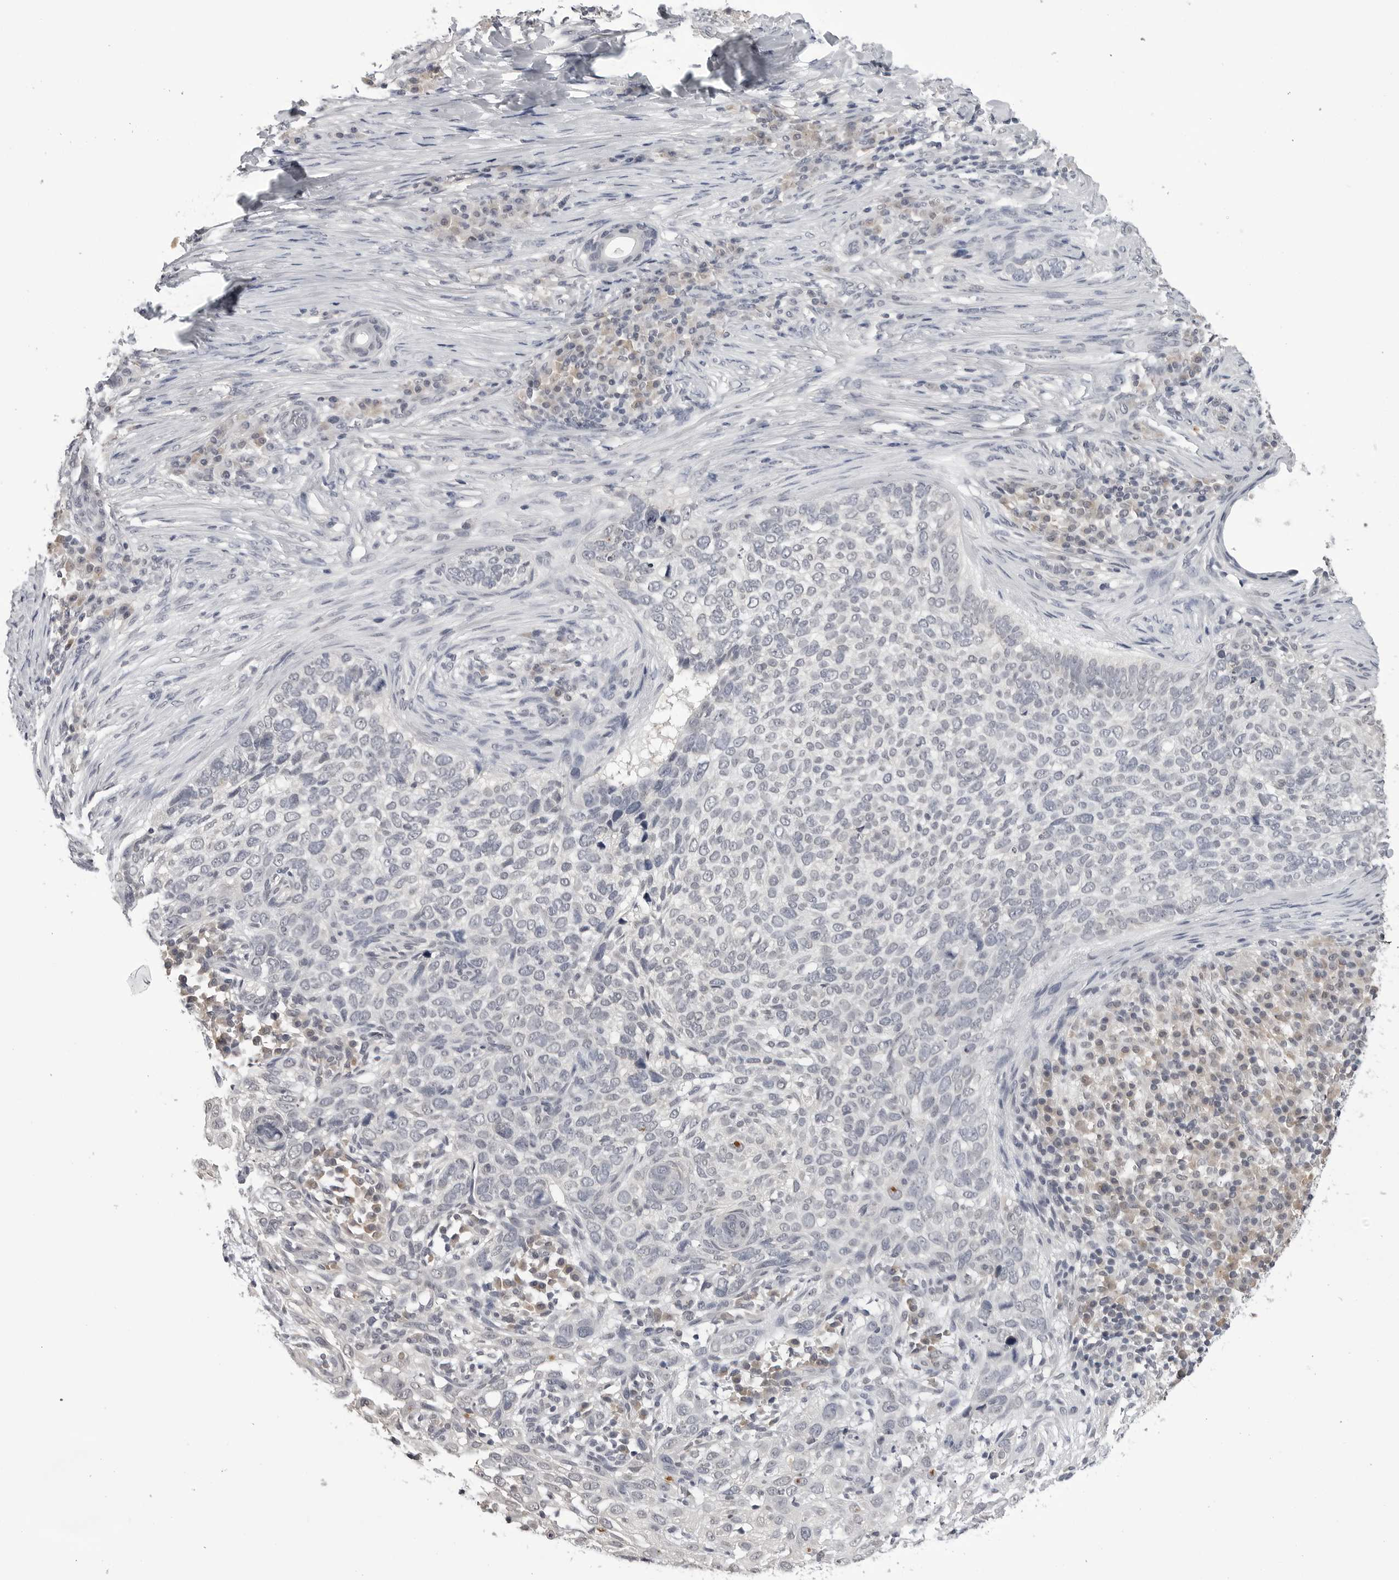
{"staining": {"intensity": "negative", "quantity": "none", "location": "none"}, "tissue": "skin cancer", "cell_type": "Tumor cells", "image_type": "cancer", "snomed": [{"axis": "morphology", "description": "Basal cell carcinoma"}, {"axis": "topography", "description": "Skin"}], "caption": "The immunohistochemistry photomicrograph has no significant expression in tumor cells of skin cancer tissue. (Brightfield microscopy of DAB IHC at high magnification).", "gene": "CDK20", "patient": {"sex": "female", "age": 64}}